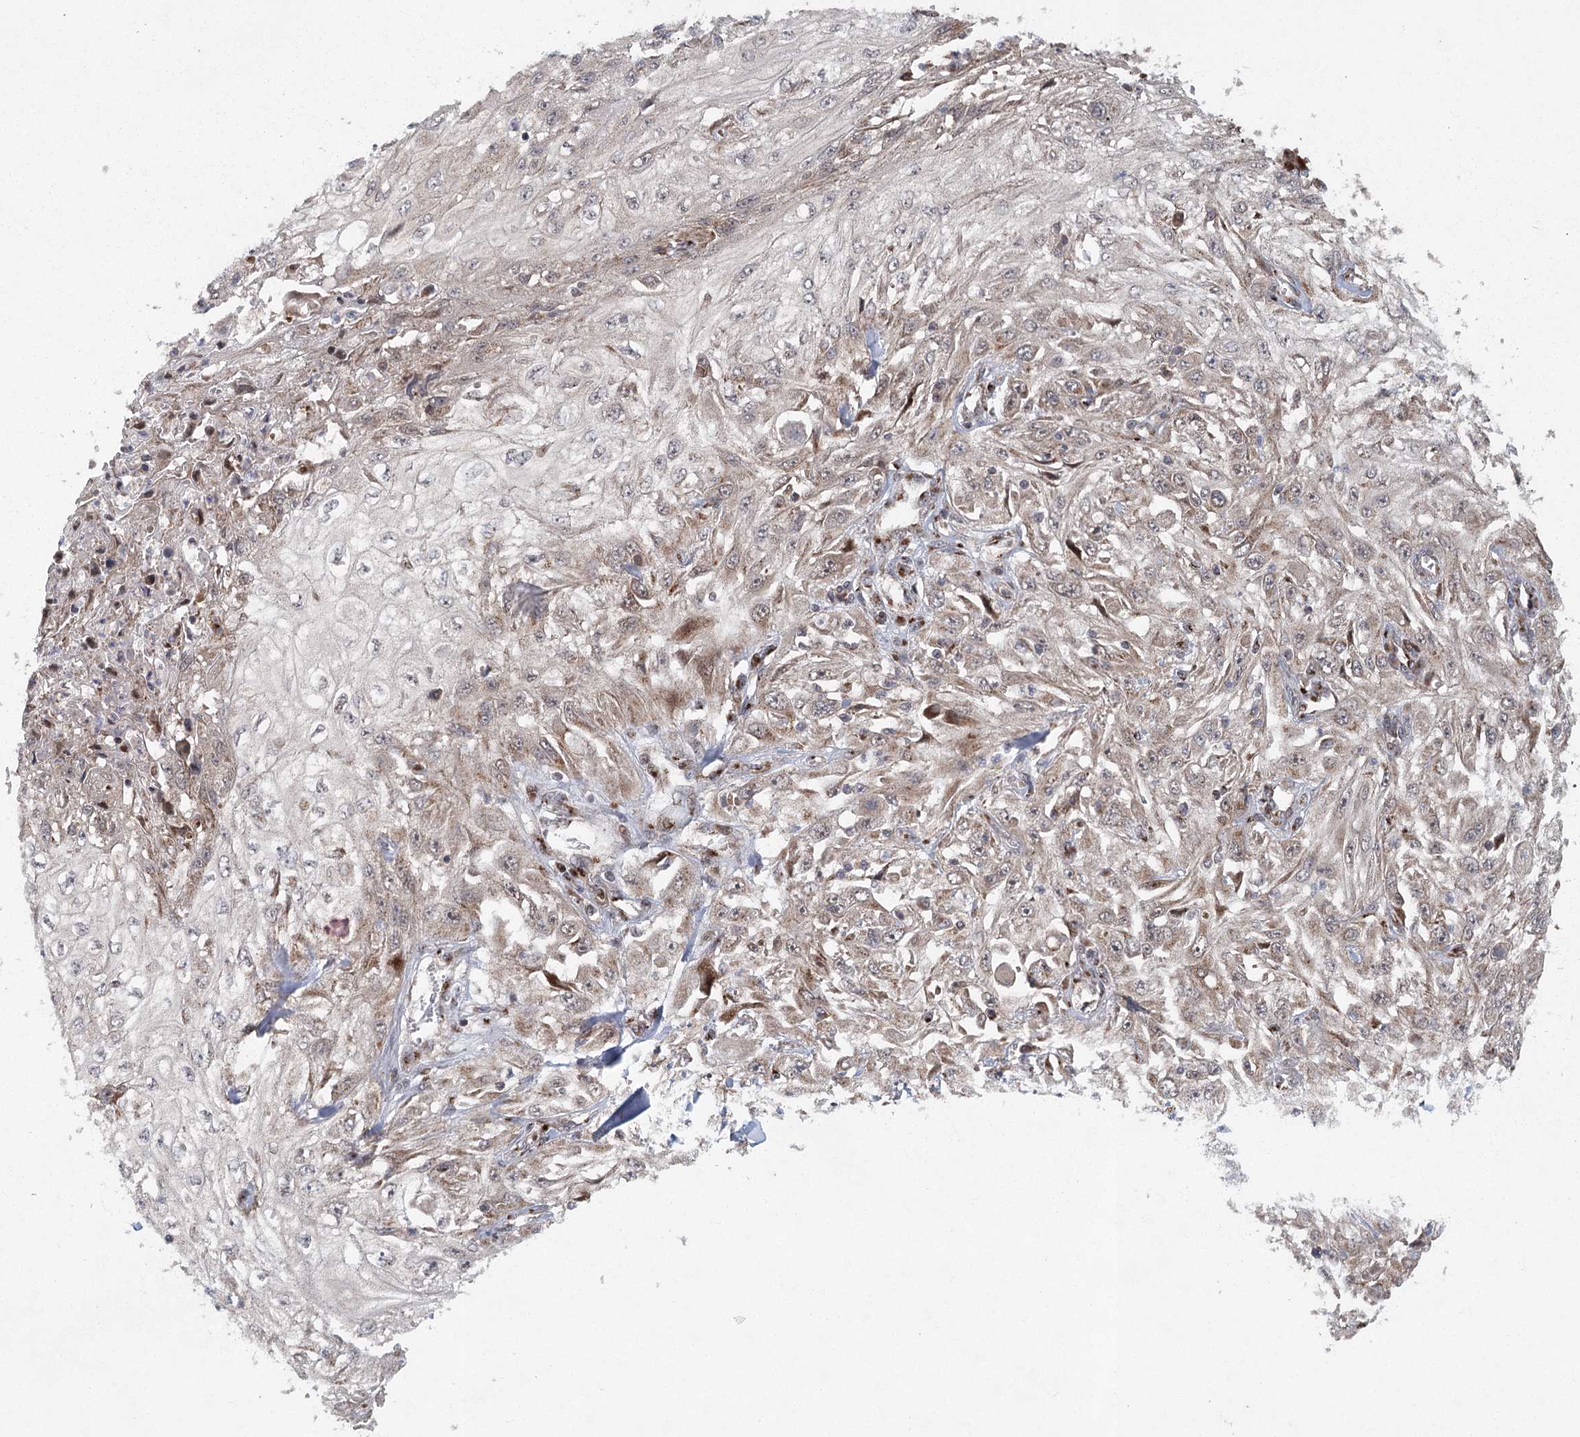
{"staining": {"intensity": "negative", "quantity": "none", "location": "none"}, "tissue": "skin cancer", "cell_type": "Tumor cells", "image_type": "cancer", "snomed": [{"axis": "morphology", "description": "Squamous cell carcinoma, NOS"}, {"axis": "topography", "description": "Skin"}], "caption": "Tumor cells show no significant positivity in skin squamous cell carcinoma.", "gene": "IFT46", "patient": {"sex": "male", "age": 75}}